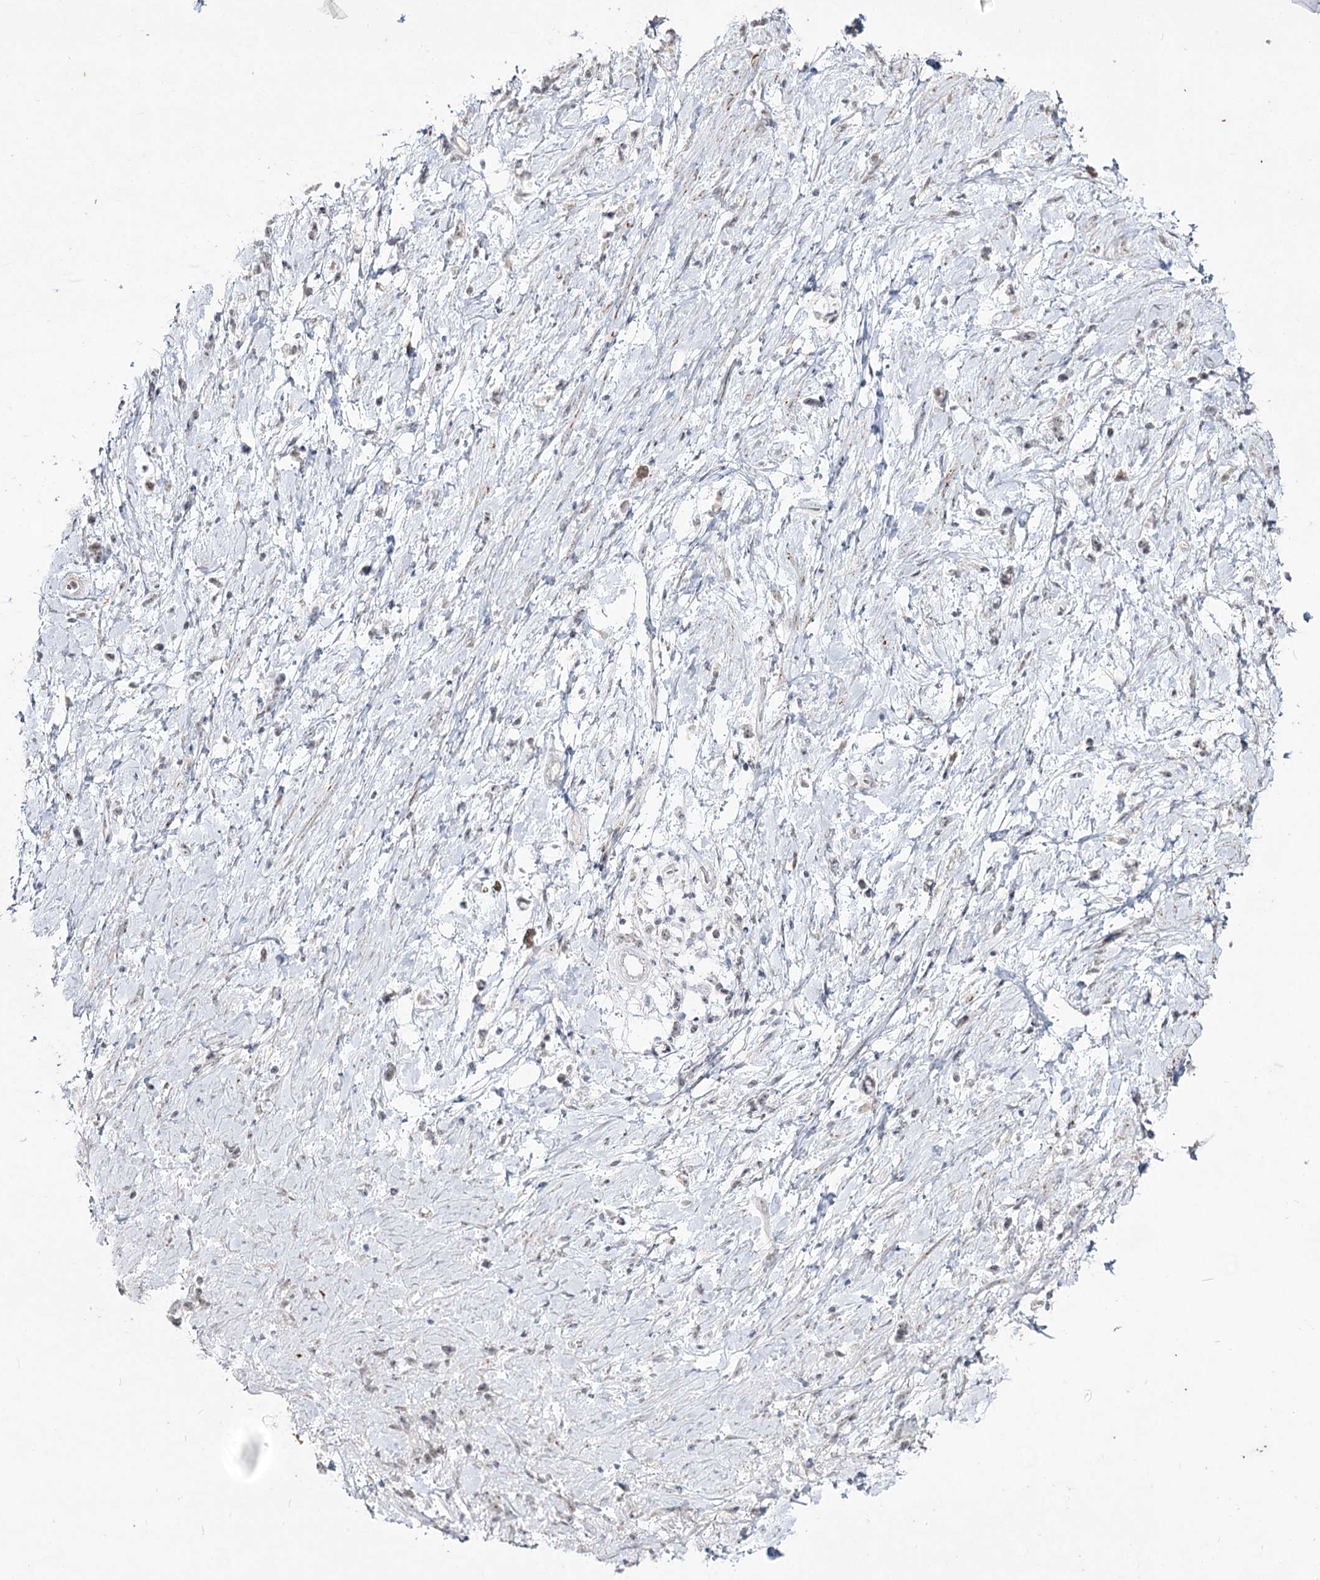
{"staining": {"intensity": "negative", "quantity": "none", "location": "none"}, "tissue": "stomach cancer", "cell_type": "Tumor cells", "image_type": "cancer", "snomed": [{"axis": "morphology", "description": "Adenocarcinoma, NOS"}, {"axis": "topography", "description": "Stomach"}], "caption": "Human stomach adenocarcinoma stained for a protein using immunohistochemistry displays no staining in tumor cells.", "gene": "DDX50", "patient": {"sex": "female", "age": 60}}